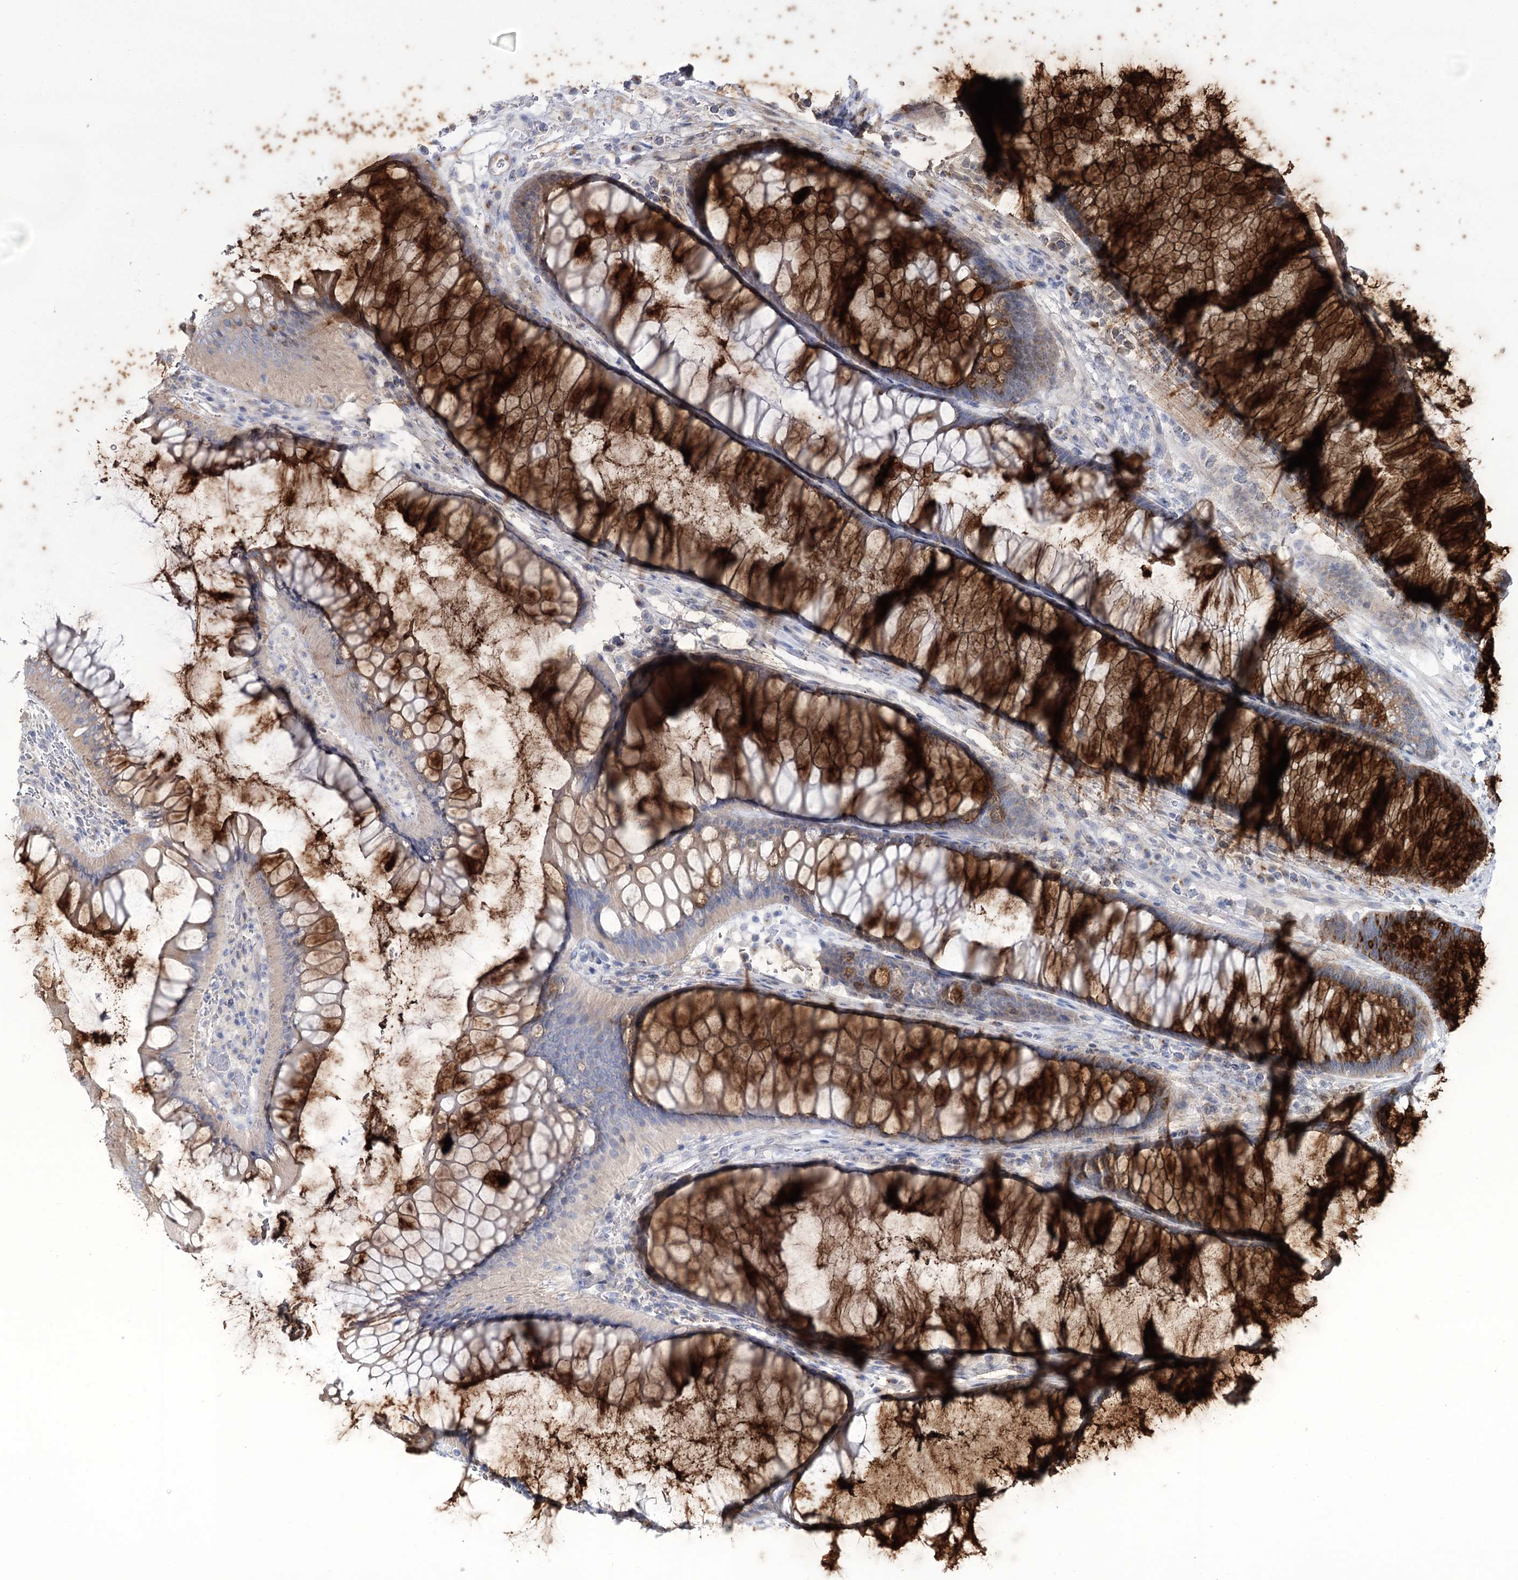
{"staining": {"intensity": "negative", "quantity": "none", "location": "none"}, "tissue": "colon", "cell_type": "Endothelial cells", "image_type": "normal", "snomed": [{"axis": "morphology", "description": "Normal tissue, NOS"}, {"axis": "topography", "description": "Colon"}], "caption": "Immunohistochemistry histopathology image of unremarkable colon: human colon stained with DAB (3,3'-diaminobenzidine) demonstrates no significant protein expression in endothelial cells.", "gene": "SUOX", "patient": {"sex": "female", "age": 82}}